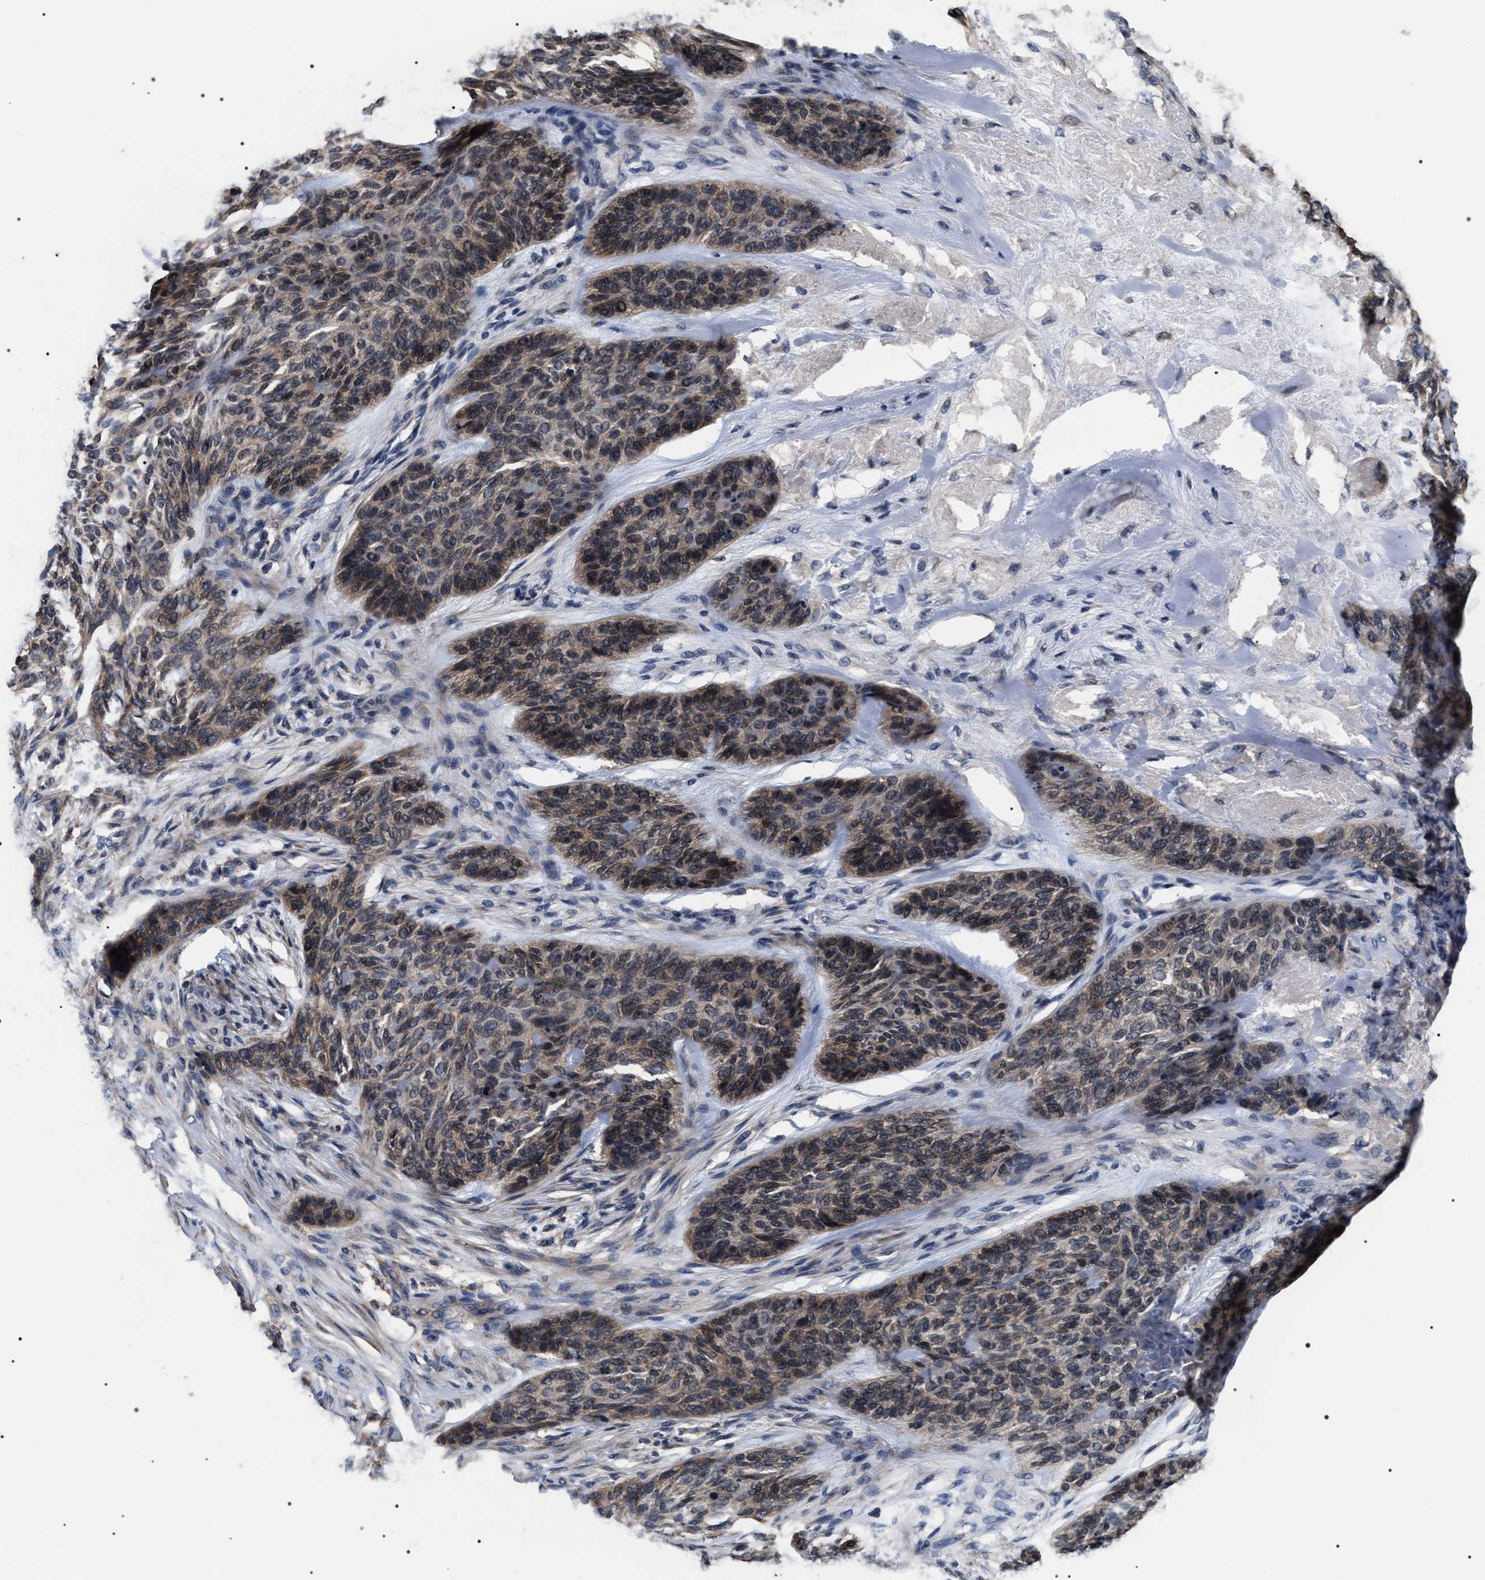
{"staining": {"intensity": "weak", "quantity": ">75%", "location": "cytoplasmic/membranous"}, "tissue": "skin cancer", "cell_type": "Tumor cells", "image_type": "cancer", "snomed": [{"axis": "morphology", "description": "Basal cell carcinoma"}, {"axis": "topography", "description": "Skin"}], "caption": "A histopathology image of basal cell carcinoma (skin) stained for a protein demonstrates weak cytoplasmic/membranous brown staining in tumor cells.", "gene": "UPF3A", "patient": {"sex": "male", "age": 55}}